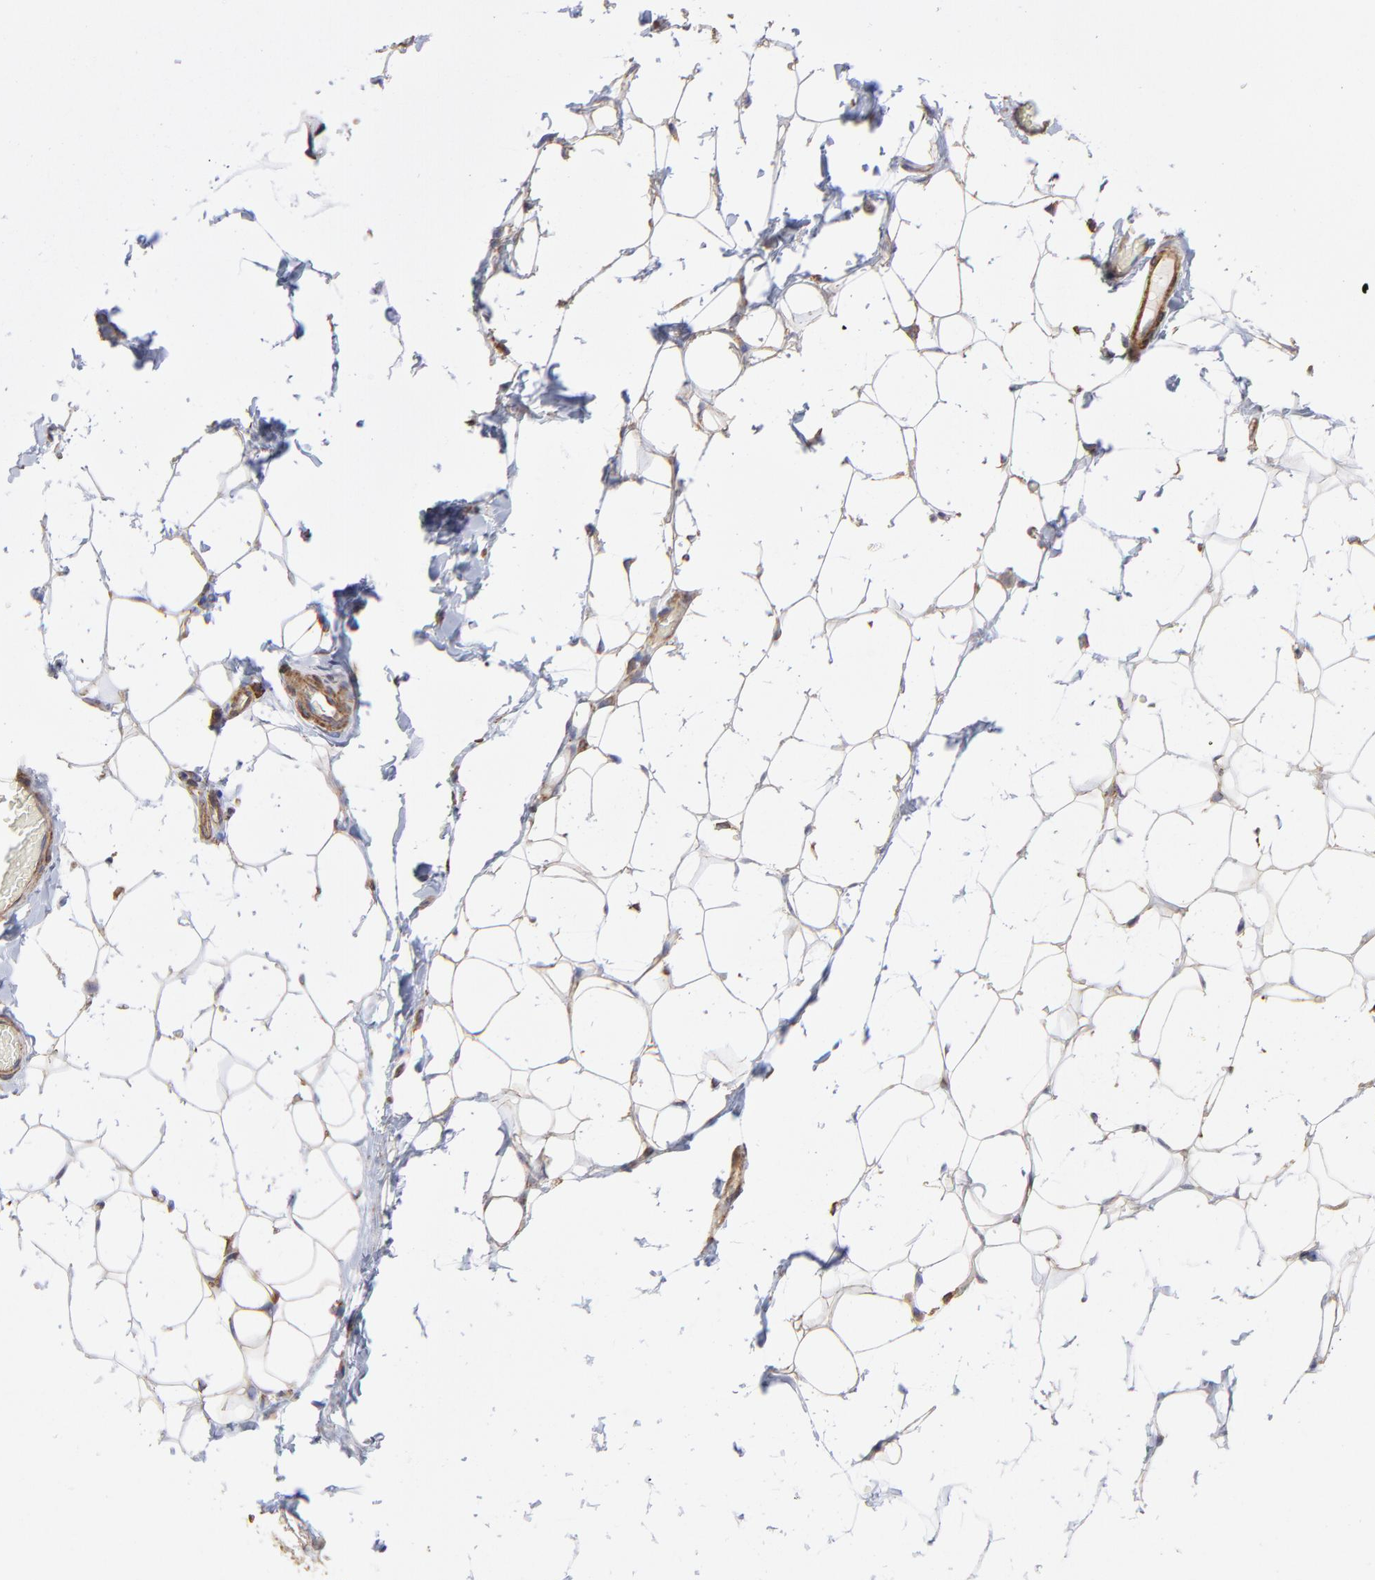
{"staining": {"intensity": "weak", "quantity": "<25%", "location": "cytoplasmic/membranous"}, "tissue": "adipose tissue", "cell_type": "Adipocytes", "image_type": "normal", "snomed": [{"axis": "morphology", "description": "Normal tissue, NOS"}, {"axis": "topography", "description": "Soft tissue"}], "caption": "This is an IHC micrograph of normal adipose tissue. There is no expression in adipocytes.", "gene": "PFKM", "patient": {"sex": "male", "age": 26}}